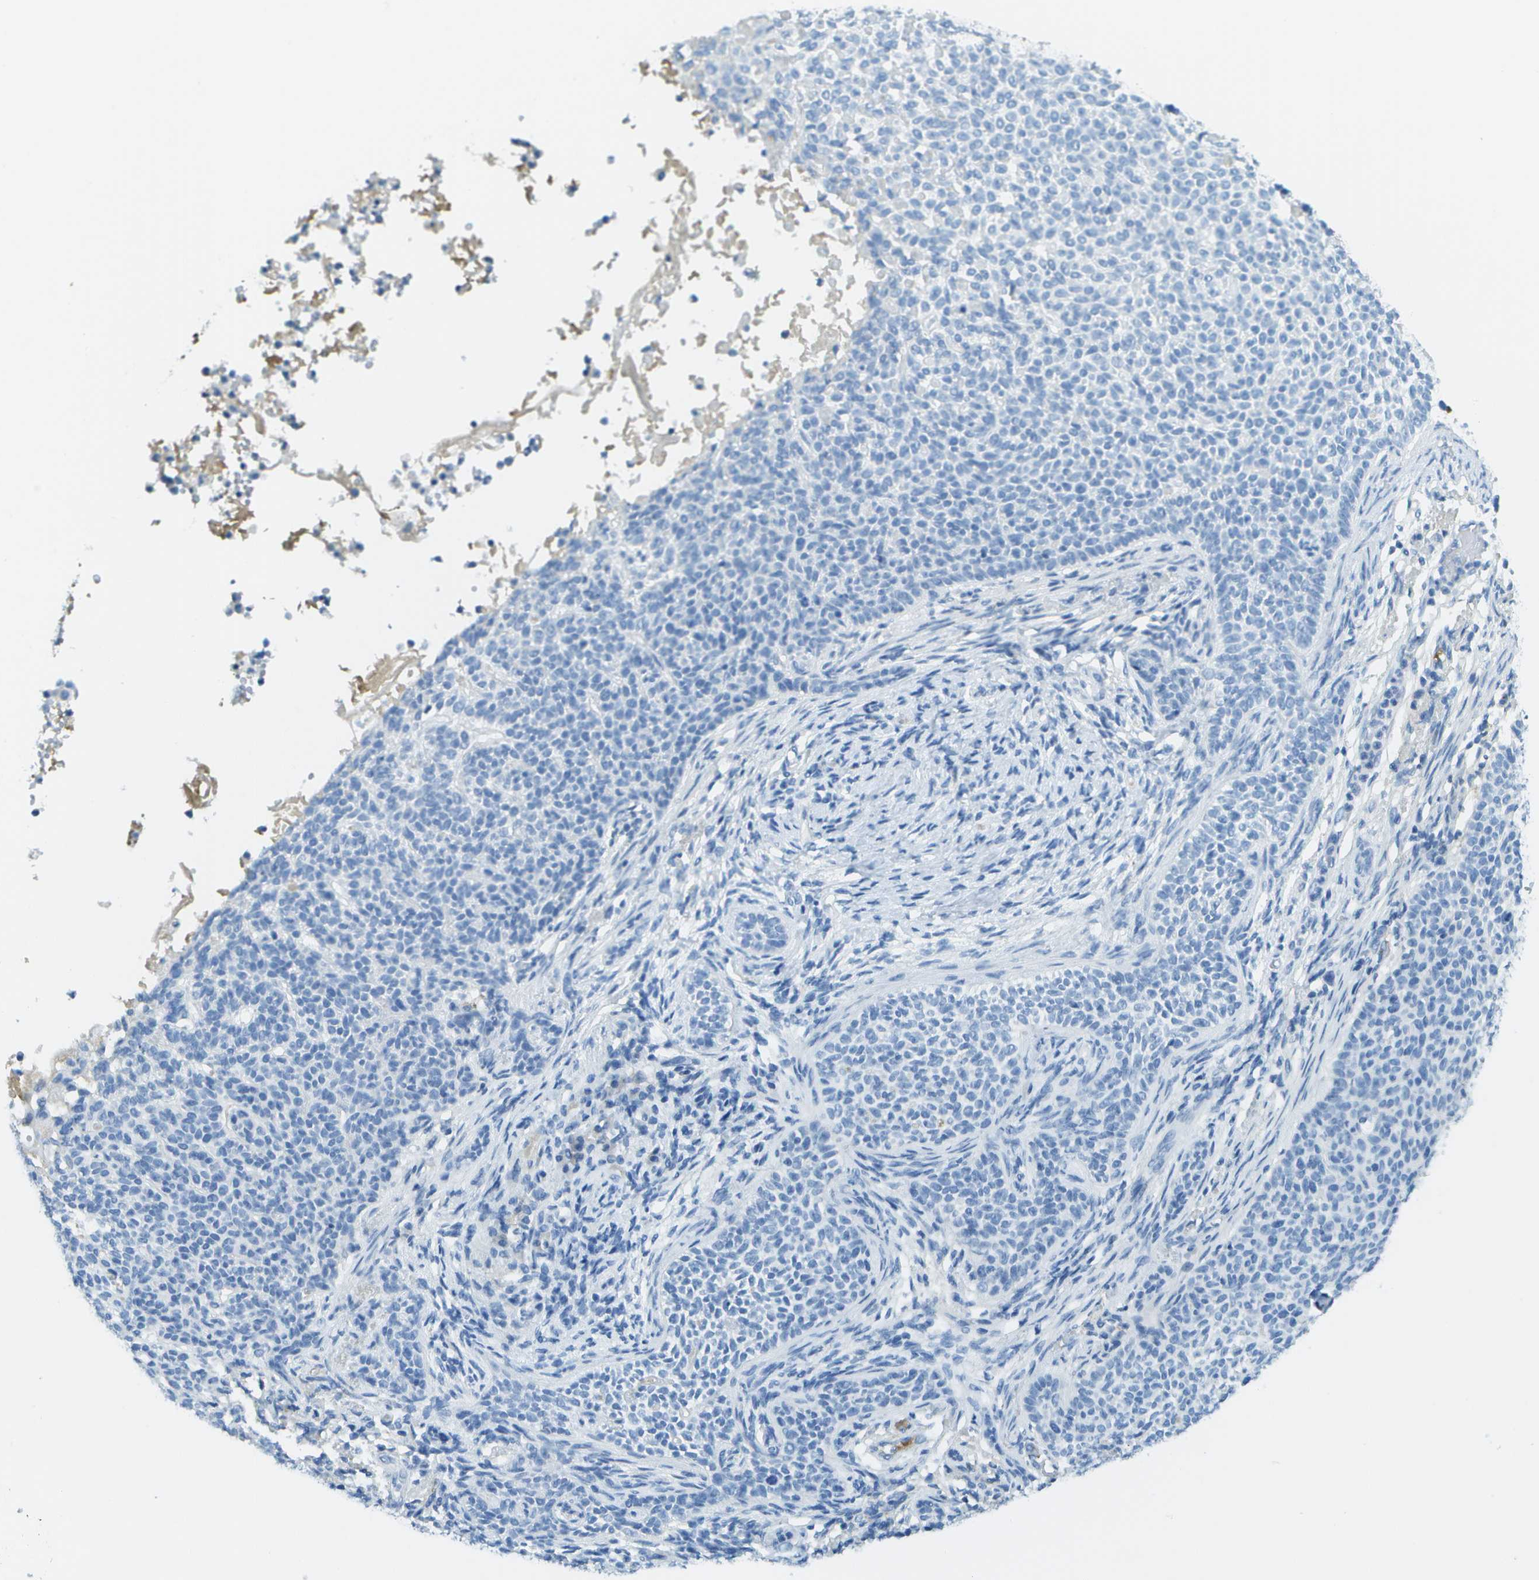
{"staining": {"intensity": "negative", "quantity": "none", "location": "none"}, "tissue": "skin cancer", "cell_type": "Tumor cells", "image_type": "cancer", "snomed": [{"axis": "morphology", "description": "Normal tissue, NOS"}, {"axis": "morphology", "description": "Basal cell carcinoma"}, {"axis": "topography", "description": "Skin"}], "caption": "Immunohistochemistry (IHC) photomicrograph of neoplastic tissue: human skin basal cell carcinoma stained with DAB displays no significant protein staining in tumor cells. (DAB (3,3'-diaminobenzidine) immunohistochemistry, high magnification).", "gene": "C1S", "patient": {"sex": "male", "age": 87}}